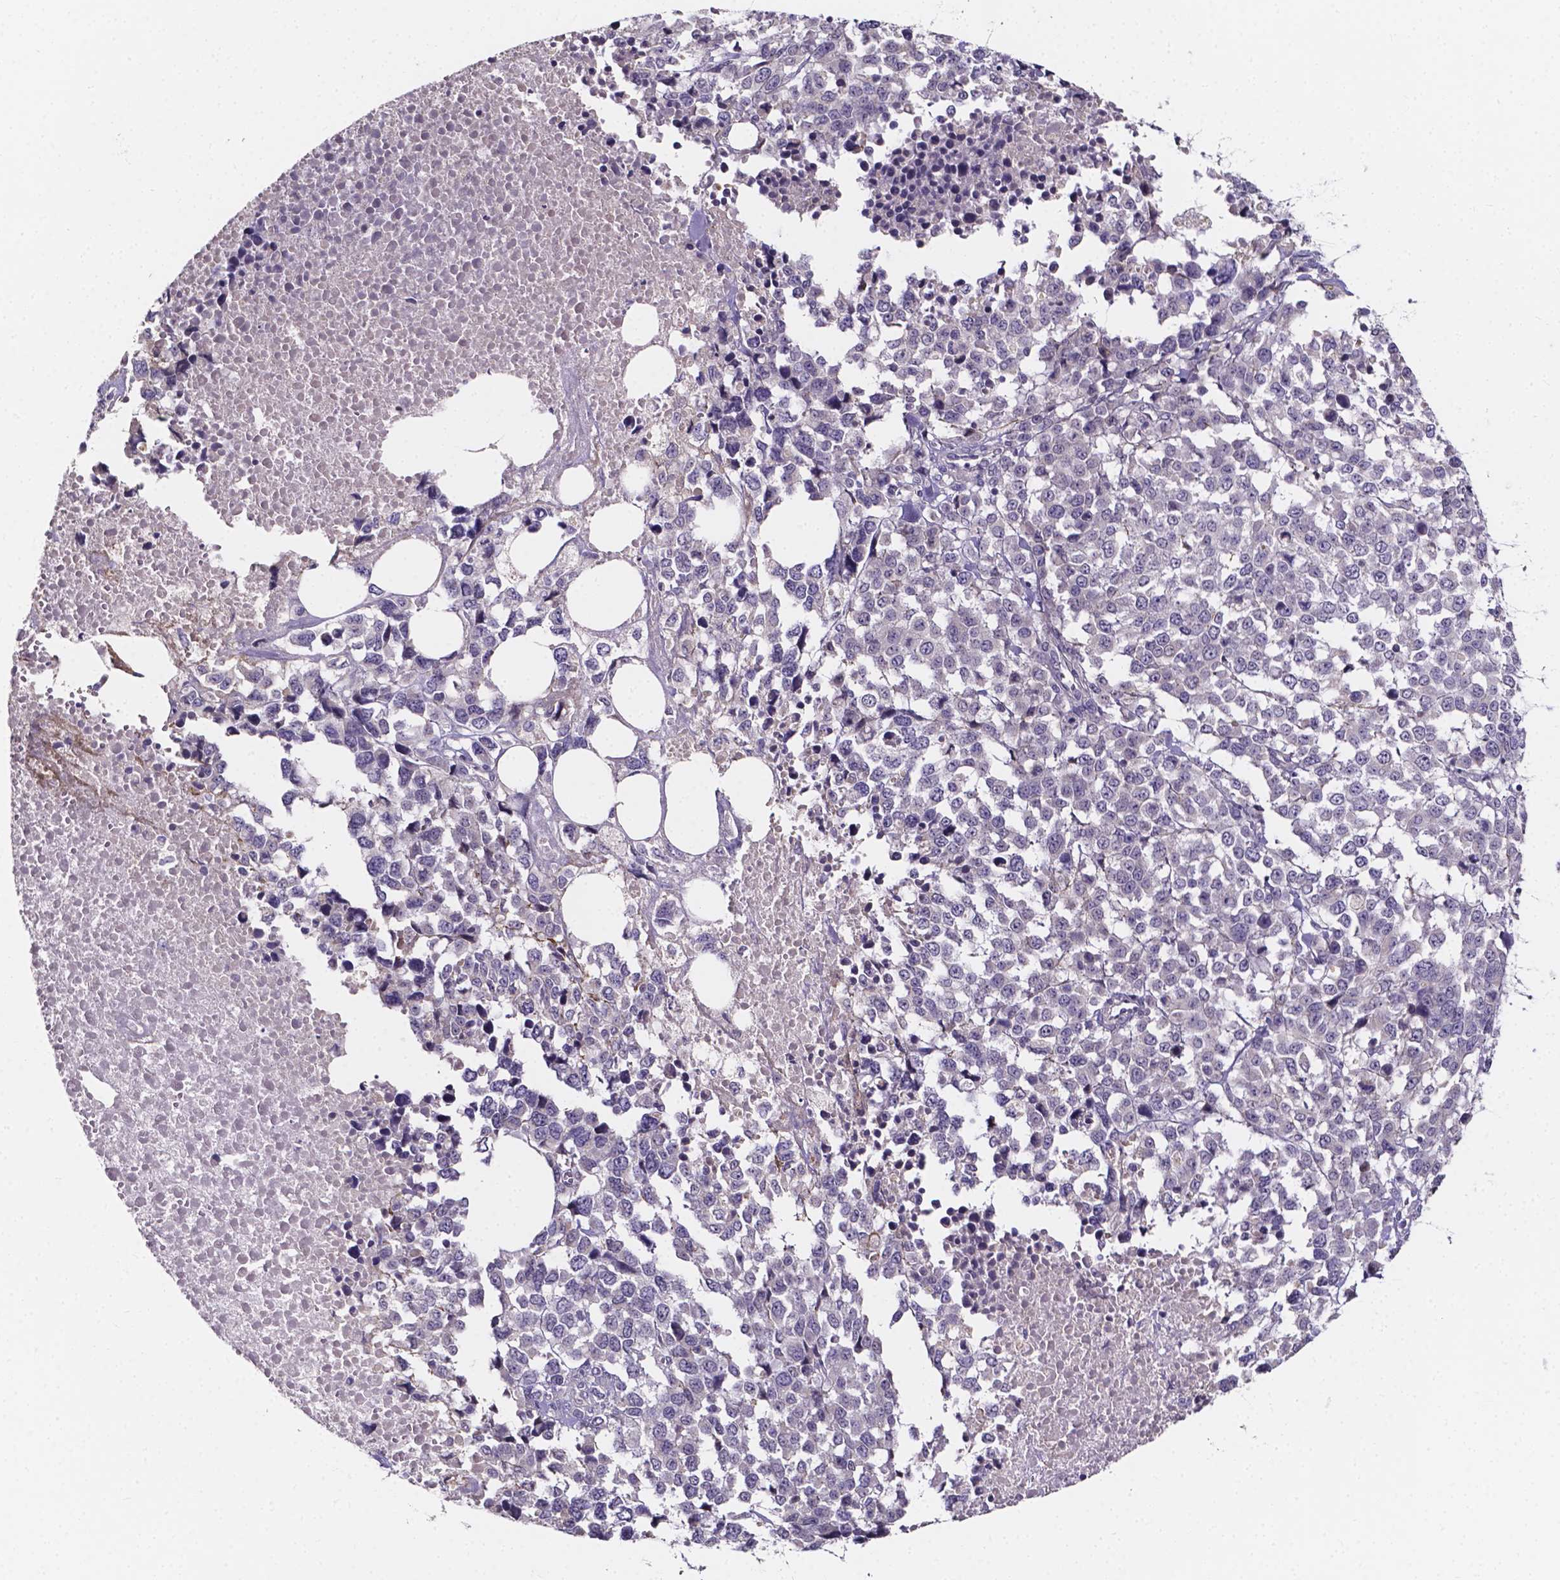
{"staining": {"intensity": "negative", "quantity": "none", "location": "none"}, "tissue": "melanoma", "cell_type": "Tumor cells", "image_type": "cancer", "snomed": [{"axis": "morphology", "description": "Malignant melanoma, Metastatic site"}, {"axis": "topography", "description": "Skin"}], "caption": "Tumor cells show no significant expression in melanoma. (IHC, brightfield microscopy, high magnification).", "gene": "SPOCD1", "patient": {"sex": "male", "age": 84}}